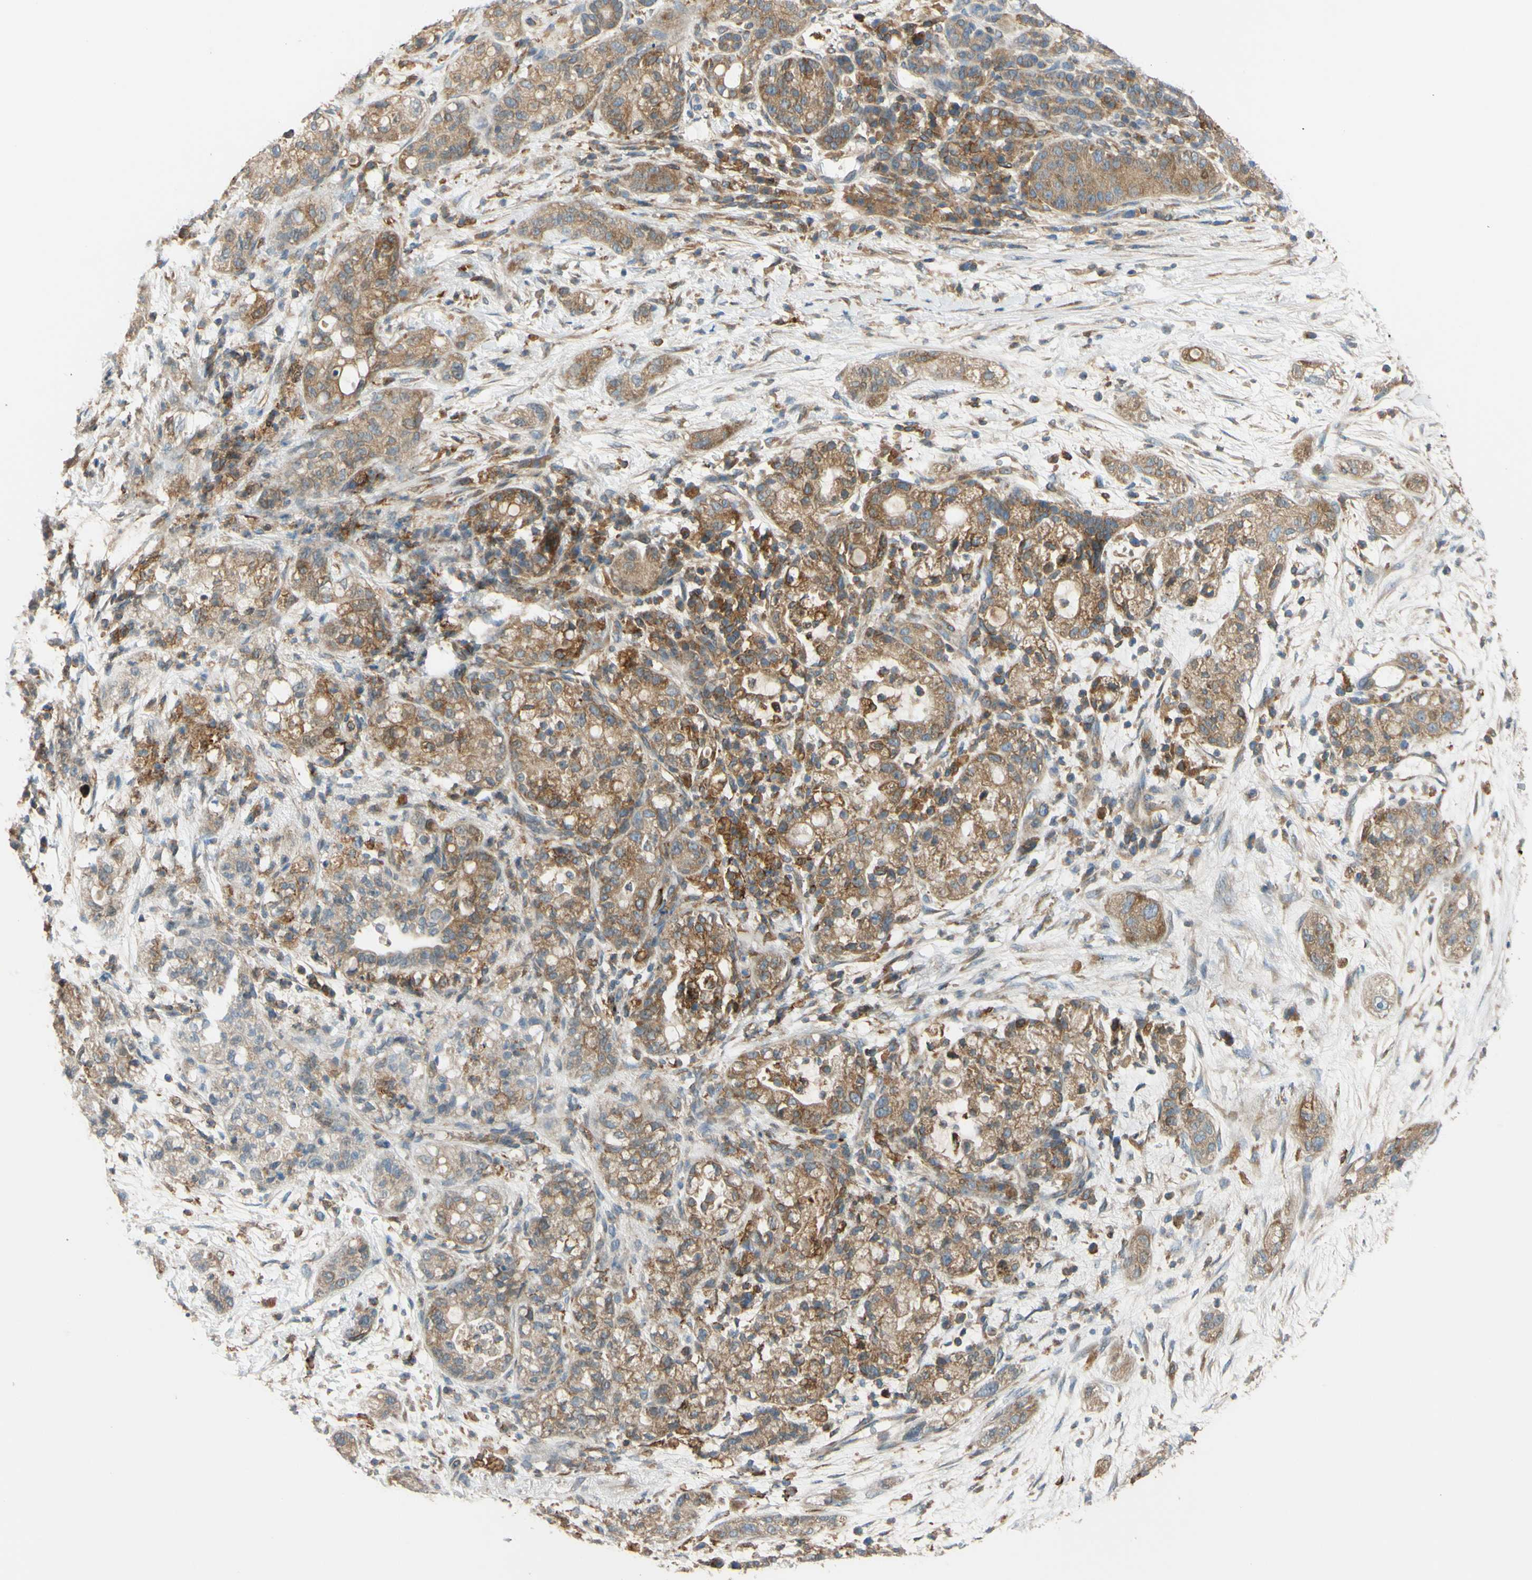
{"staining": {"intensity": "weak", "quantity": ">75%", "location": "cytoplasmic/membranous"}, "tissue": "pancreatic cancer", "cell_type": "Tumor cells", "image_type": "cancer", "snomed": [{"axis": "morphology", "description": "Adenocarcinoma, NOS"}, {"axis": "topography", "description": "Pancreas"}], "caption": "Tumor cells demonstrate weak cytoplasmic/membranous staining in approximately >75% of cells in pancreatic adenocarcinoma.", "gene": "POR", "patient": {"sex": "female", "age": 78}}